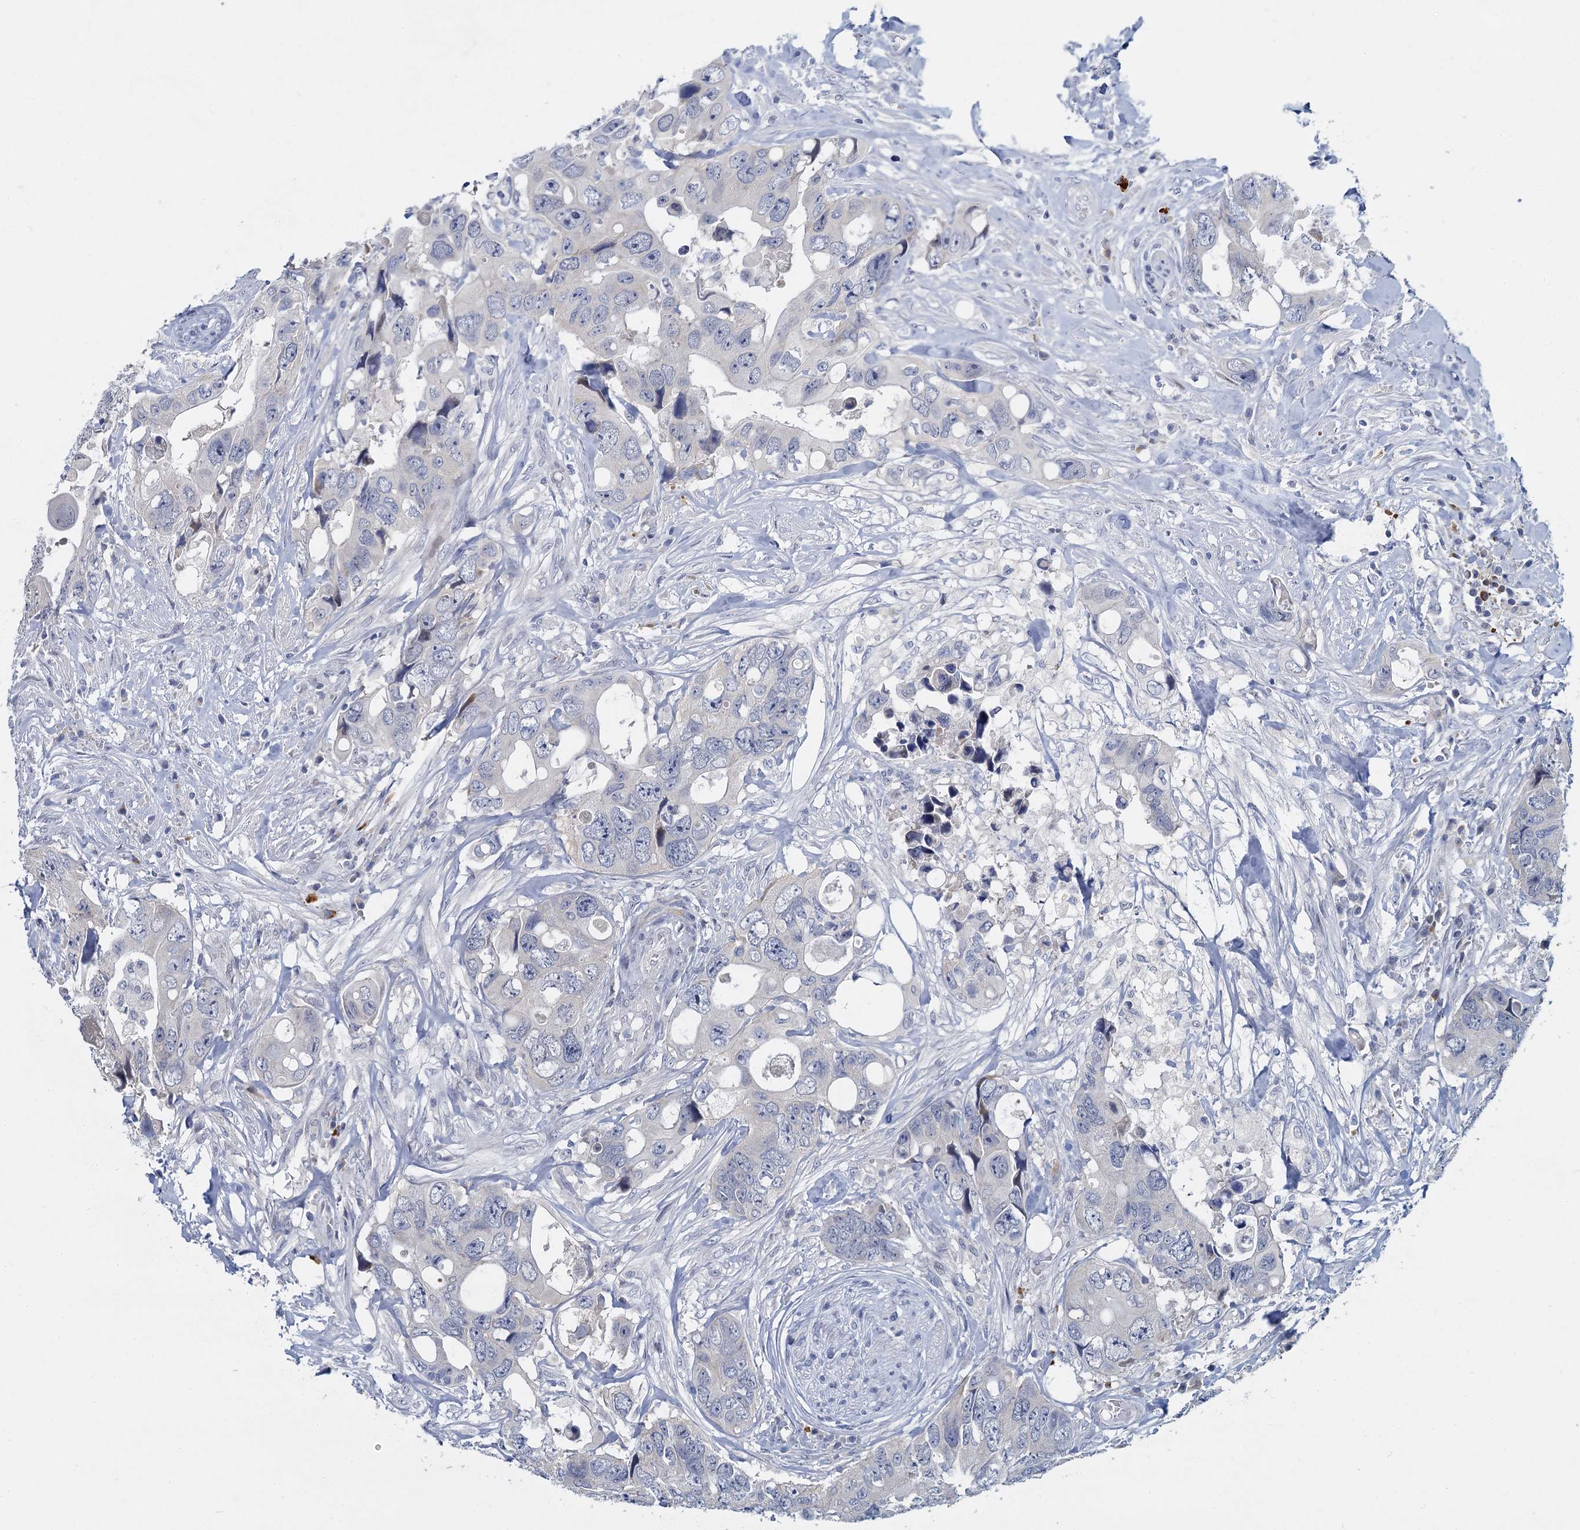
{"staining": {"intensity": "negative", "quantity": "none", "location": "none"}, "tissue": "colorectal cancer", "cell_type": "Tumor cells", "image_type": "cancer", "snomed": [{"axis": "morphology", "description": "Adenocarcinoma, NOS"}, {"axis": "topography", "description": "Rectum"}], "caption": "IHC of adenocarcinoma (colorectal) displays no staining in tumor cells. Brightfield microscopy of immunohistochemistry stained with DAB (3,3'-diaminobenzidine) (brown) and hematoxylin (blue), captured at high magnification.", "gene": "ACRBP", "patient": {"sex": "male", "age": 57}}